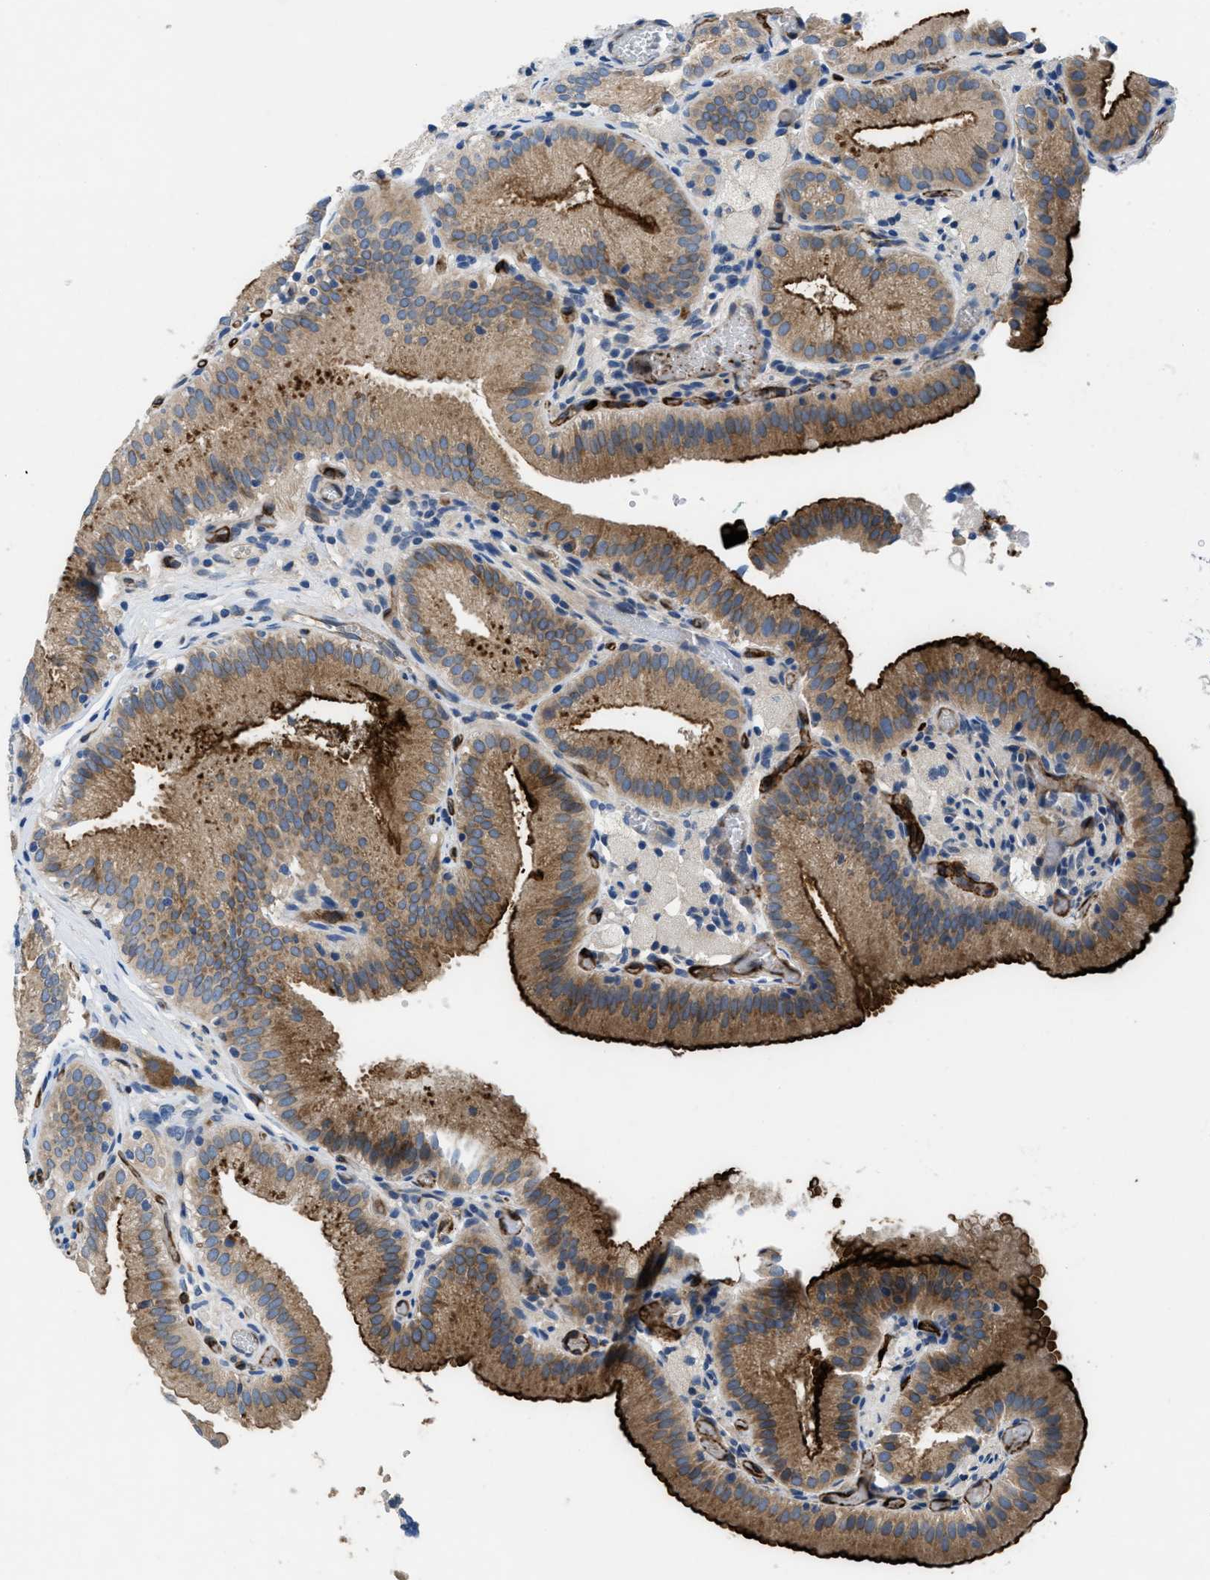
{"staining": {"intensity": "strong", "quantity": ">75%", "location": "cytoplasmic/membranous"}, "tissue": "gallbladder", "cell_type": "Glandular cells", "image_type": "normal", "snomed": [{"axis": "morphology", "description": "Normal tissue, NOS"}, {"axis": "topography", "description": "Gallbladder"}], "caption": "A high-resolution photomicrograph shows immunohistochemistry (IHC) staining of normal gallbladder, which exhibits strong cytoplasmic/membranous positivity in approximately >75% of glandular cells. (DAB = brown stain, brightfield microscopy at high magnification).", "gene": "PGR", "patient": {"sex": "male", "age": 54}}